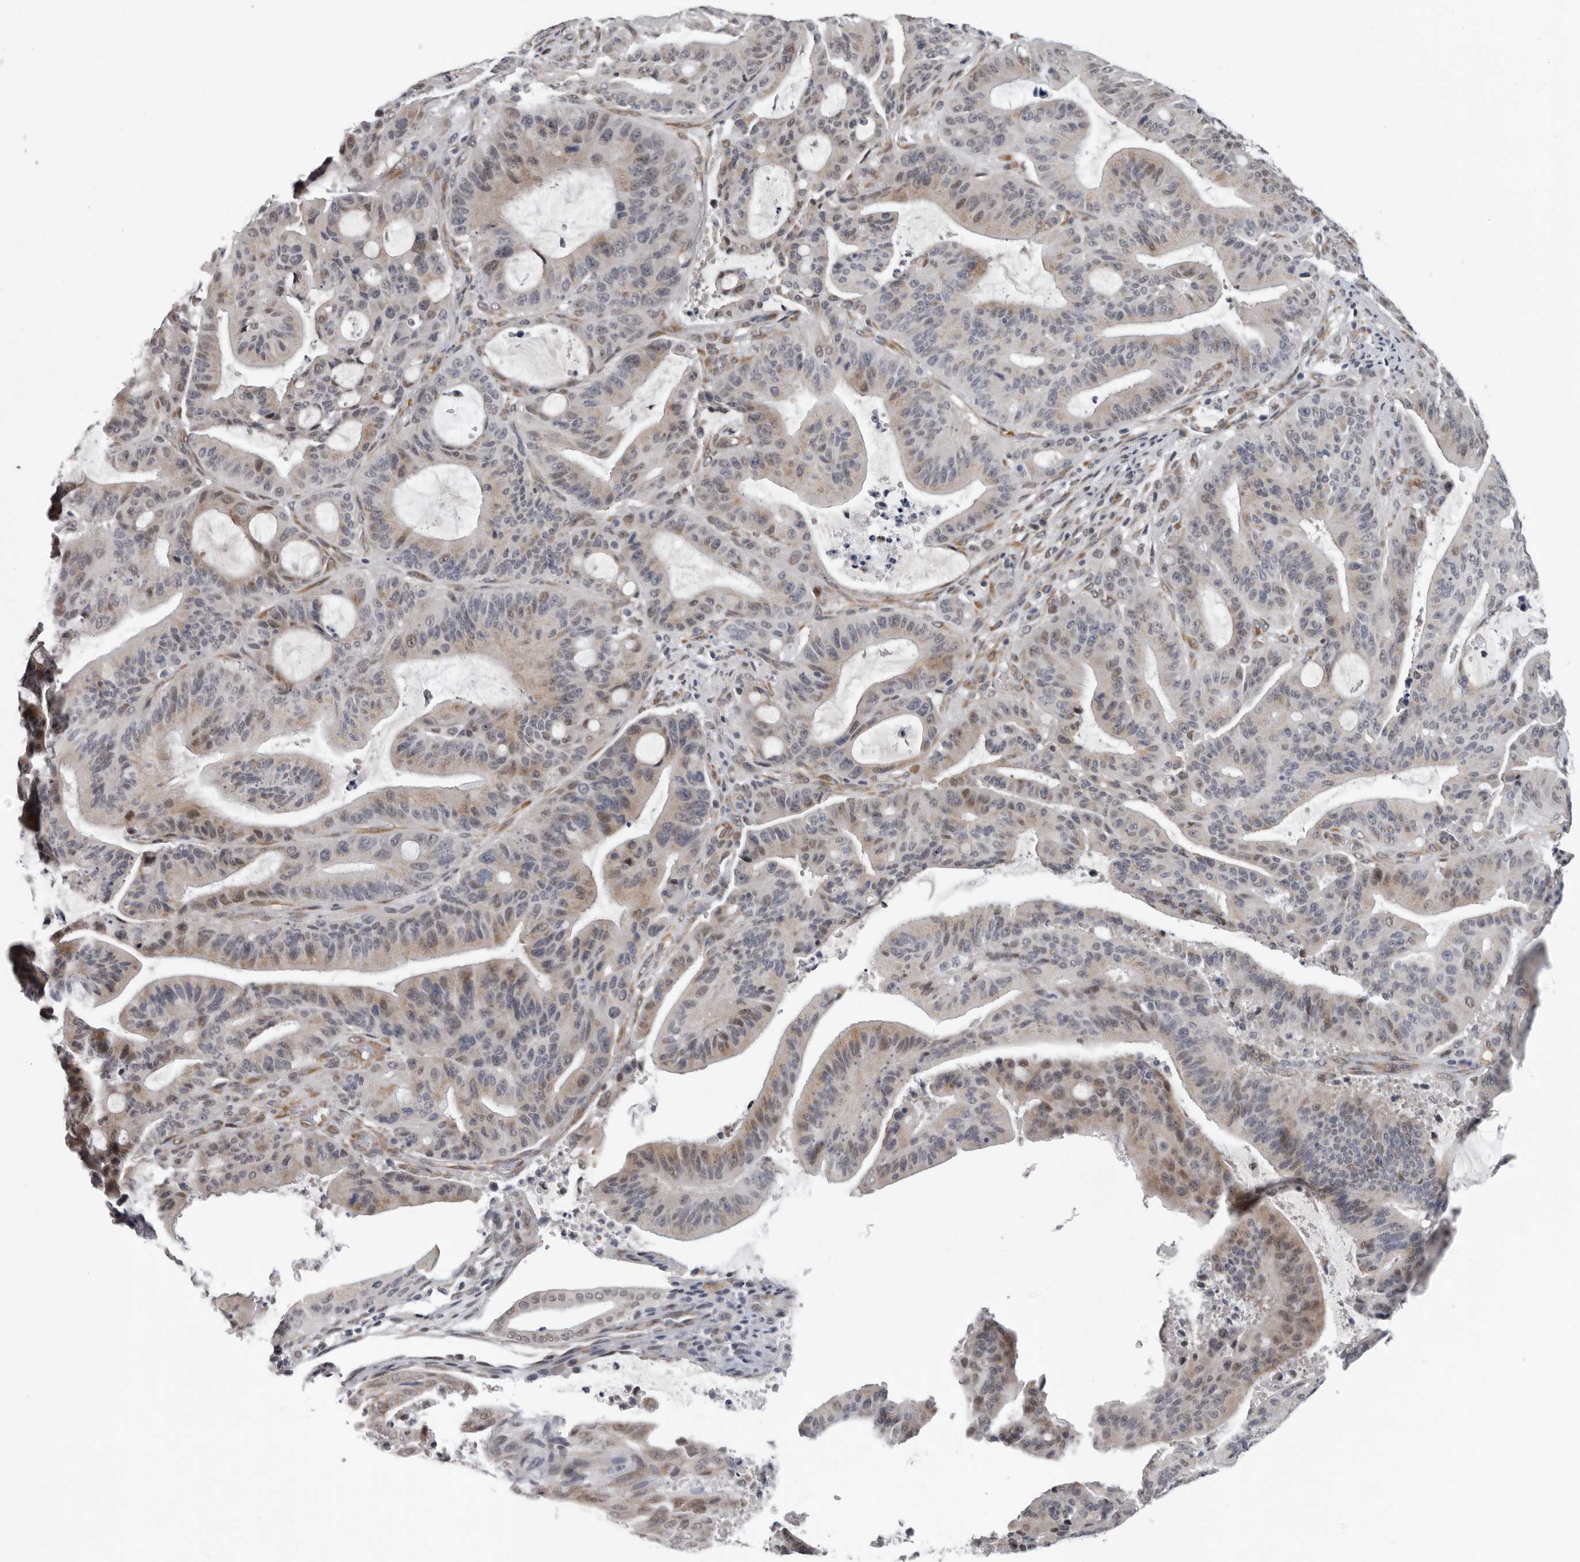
{"staining": {"intensity": "weak", "quantity": "25%-75%", "location": "cytoplasmic/membranous,nuclear"}, "tissue": "liver cancer", "cell_type": "Tumor cells", "image_type": "cancer", "snomed": [{"axis": "morphology", "description": "Normal tissue, NOS"}, {"axis": "morphology", "description": "Cholangiocarcinoma"}, {"axis": "topography", "description": "Liver"}, {"axis": "topography", "description": "Peripheral nerve tissue"}], "caption": "The immunohistochemical stain labels weak cytoplasmic/membranous and nuclear expression in tumor cells of liver cholangiocarcinoma tissue.", "gene": "RALGPS2", "patient": {"sex": "female", "age": 73}}